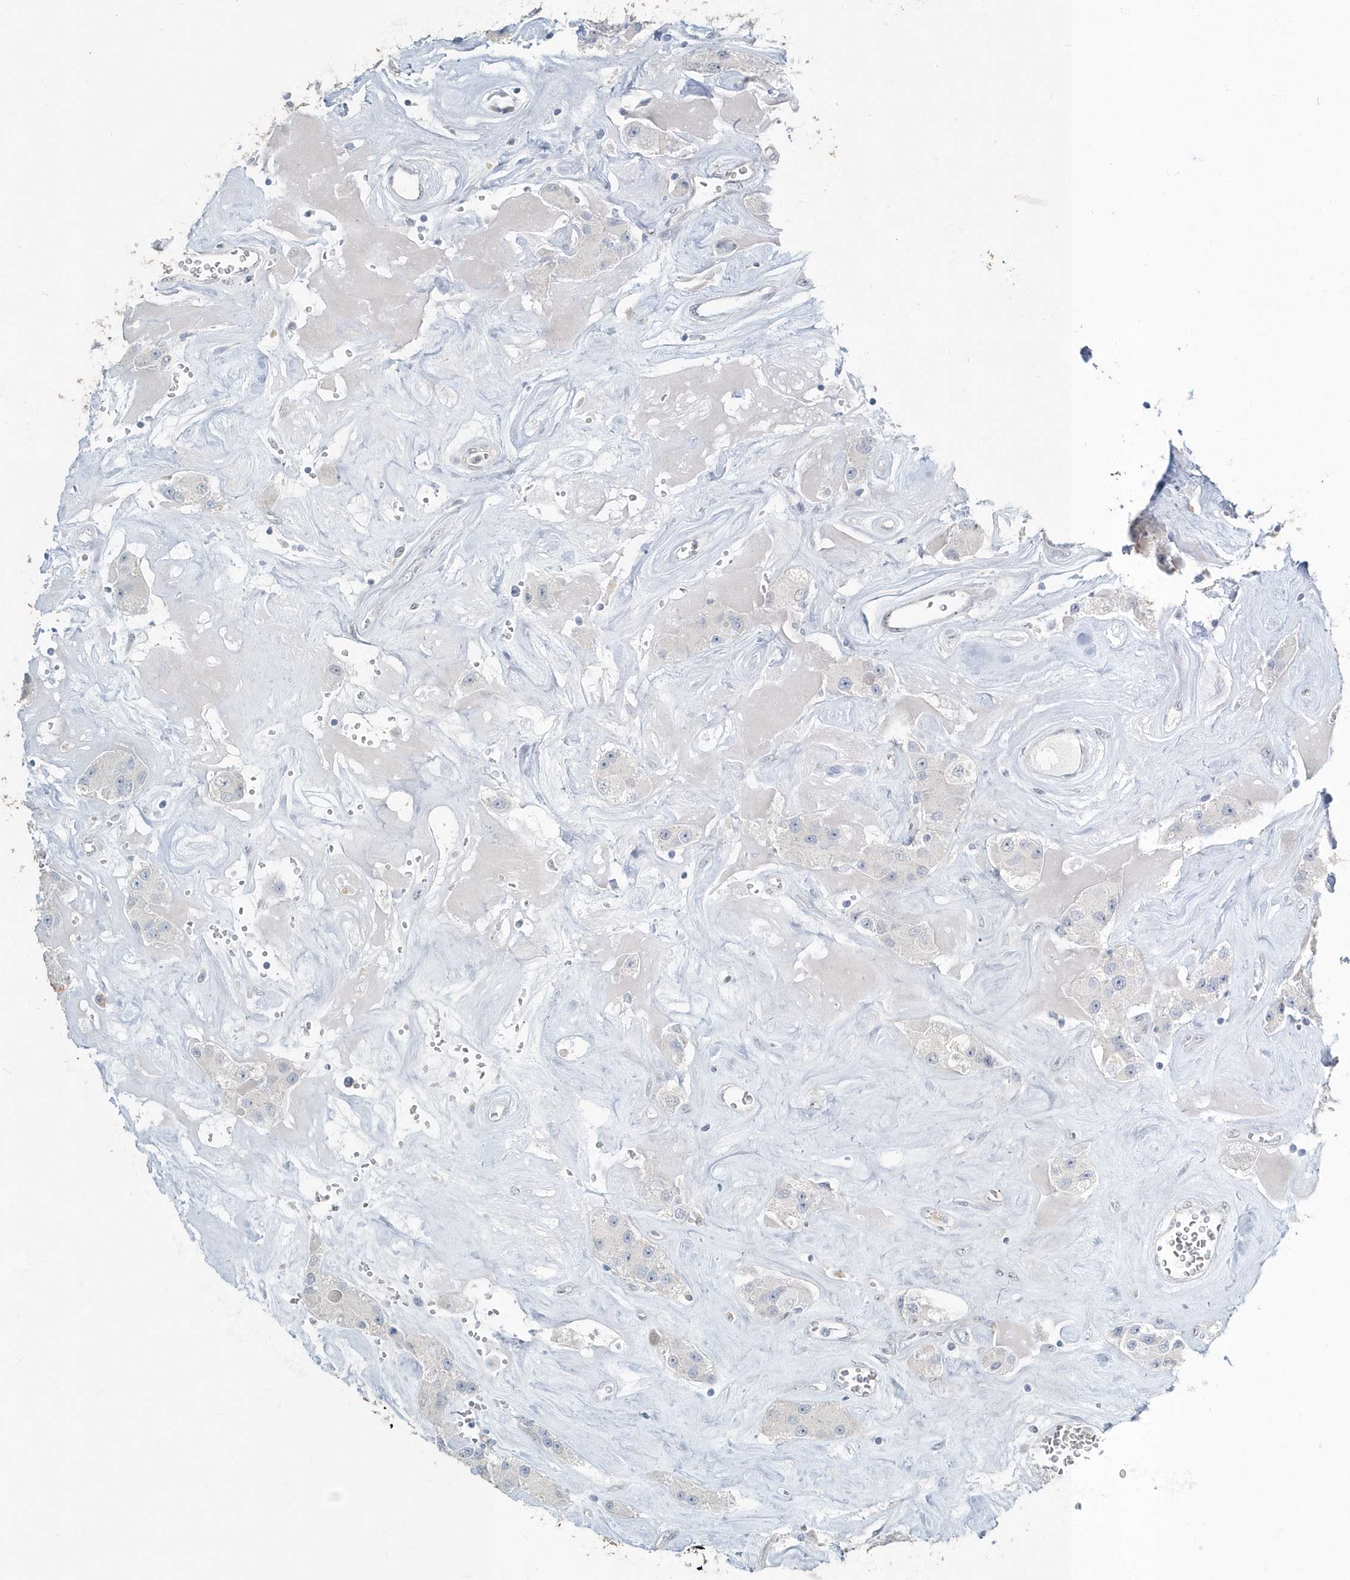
{"staining": {"intensity": "negative", "quantity": "none", "location": "none"}, "tissue": "carcinoid", "cell_type": "Tumor cells", "image_type": "cancer", "snomed": [{"axis": "morphology", "description": "Carcinoid, malignant, NOS"}, {"axis": "topography", "description": "Pancreas"}], "caption": "Immunohistochemical staining of human malignant carcinoid demonstrates no significant staining in tumor cells. The staining is performed using DAB brown chromogen with nuclei counter-stained in using hematoxylin.", "gene": "MYOT", "patient": {"sex": "male", "age": 41}}